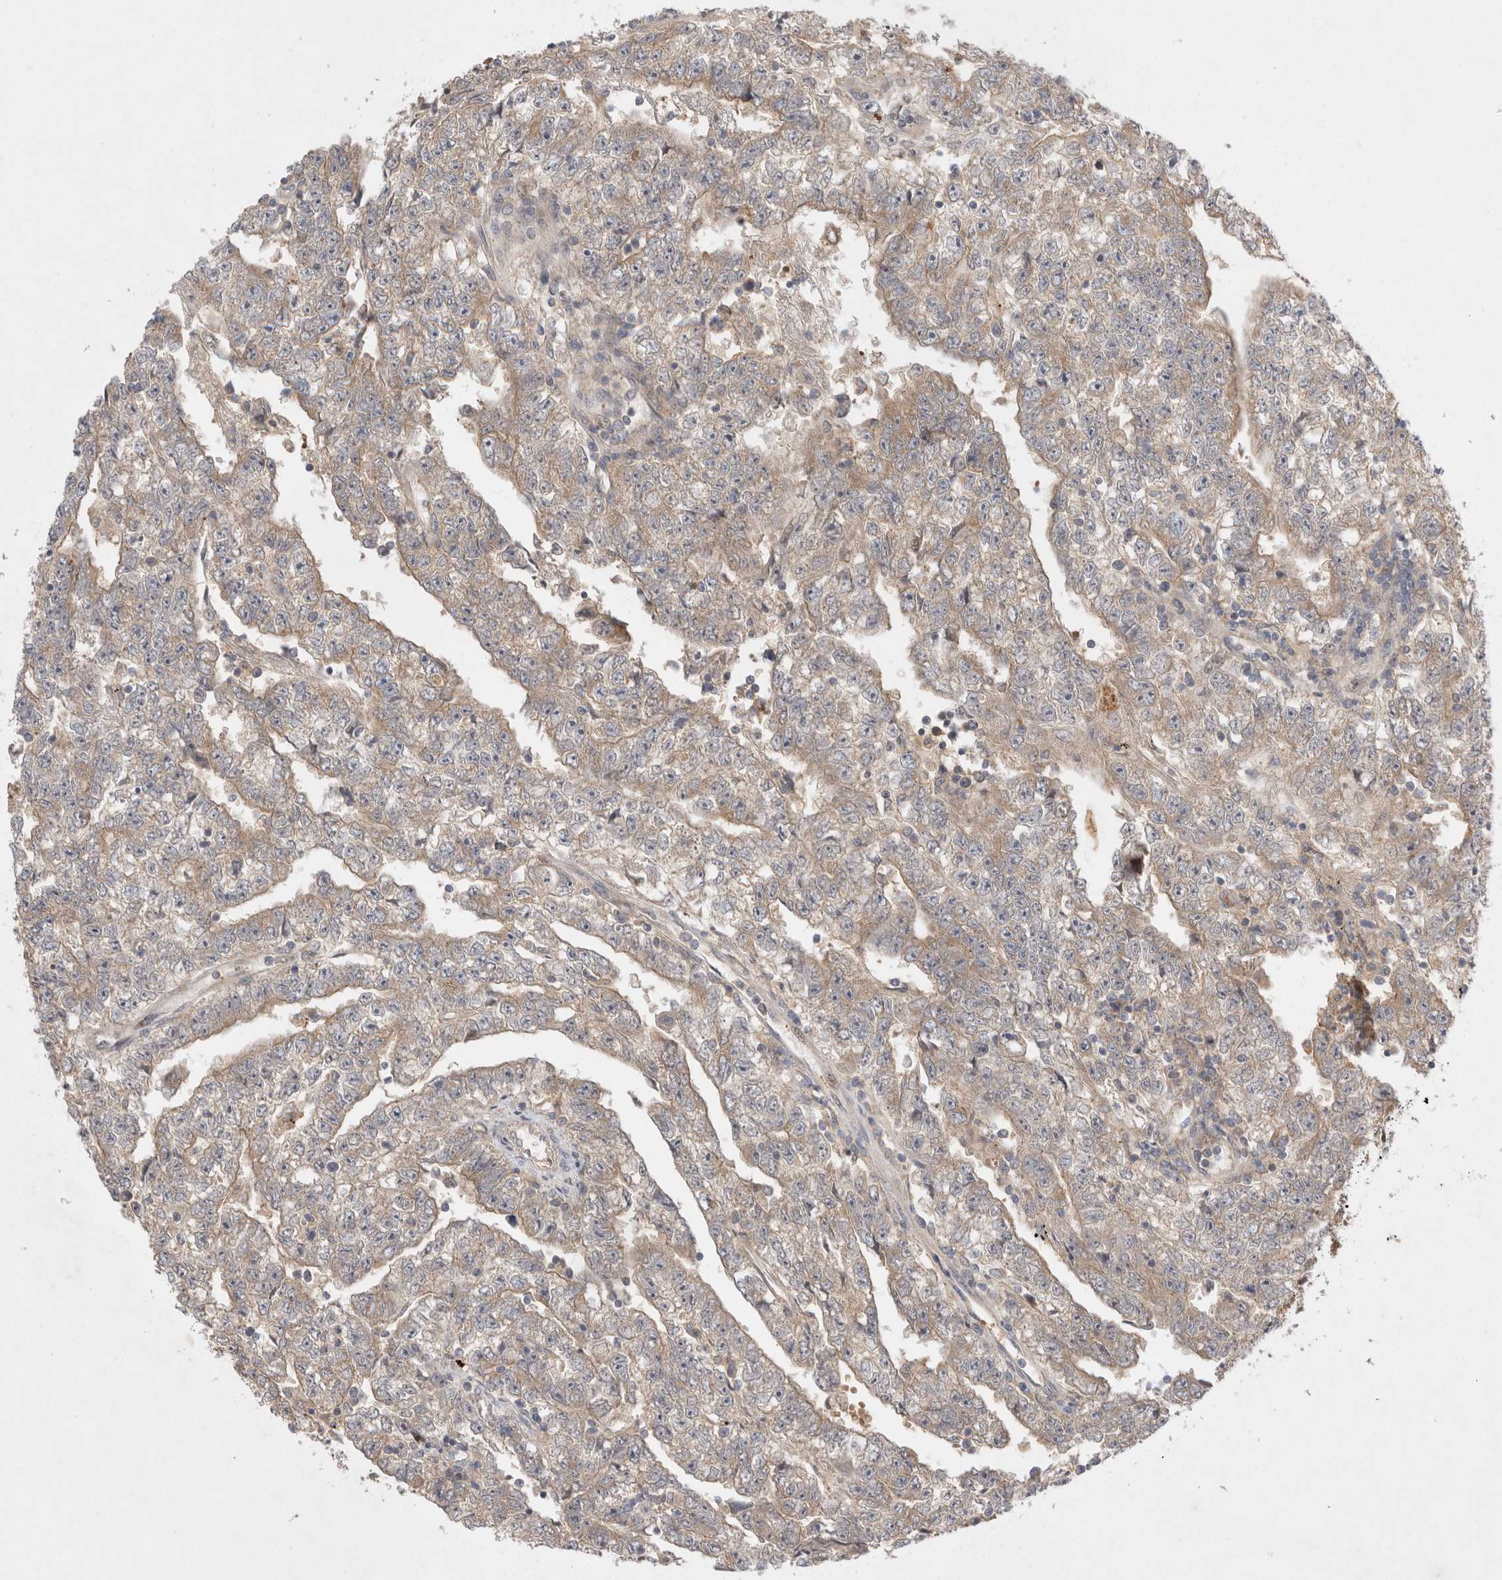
{"staining": {"intensity": "weak", "quantity": "<25%", "location": "cytoplasmic/membranous"}, "tissue": "testis cancer", "cell_type": "Tumor cells", "image_type": "cancer", "snomed": [{"axis": "morphology", "description": "Carcinoma, Embryonal, NOS"}, {"axis": "topography", "description": "Testis"}], "caption": "A high-resolution micrograph shows immunohistochemistry staining of embryonal carcinoma (testis), which shows no significant positivity in tumor cells. (DAB immunohistochemistry, high magnification).", "gene": "HTT", "patient": {"sex": "male", "age": 25}}